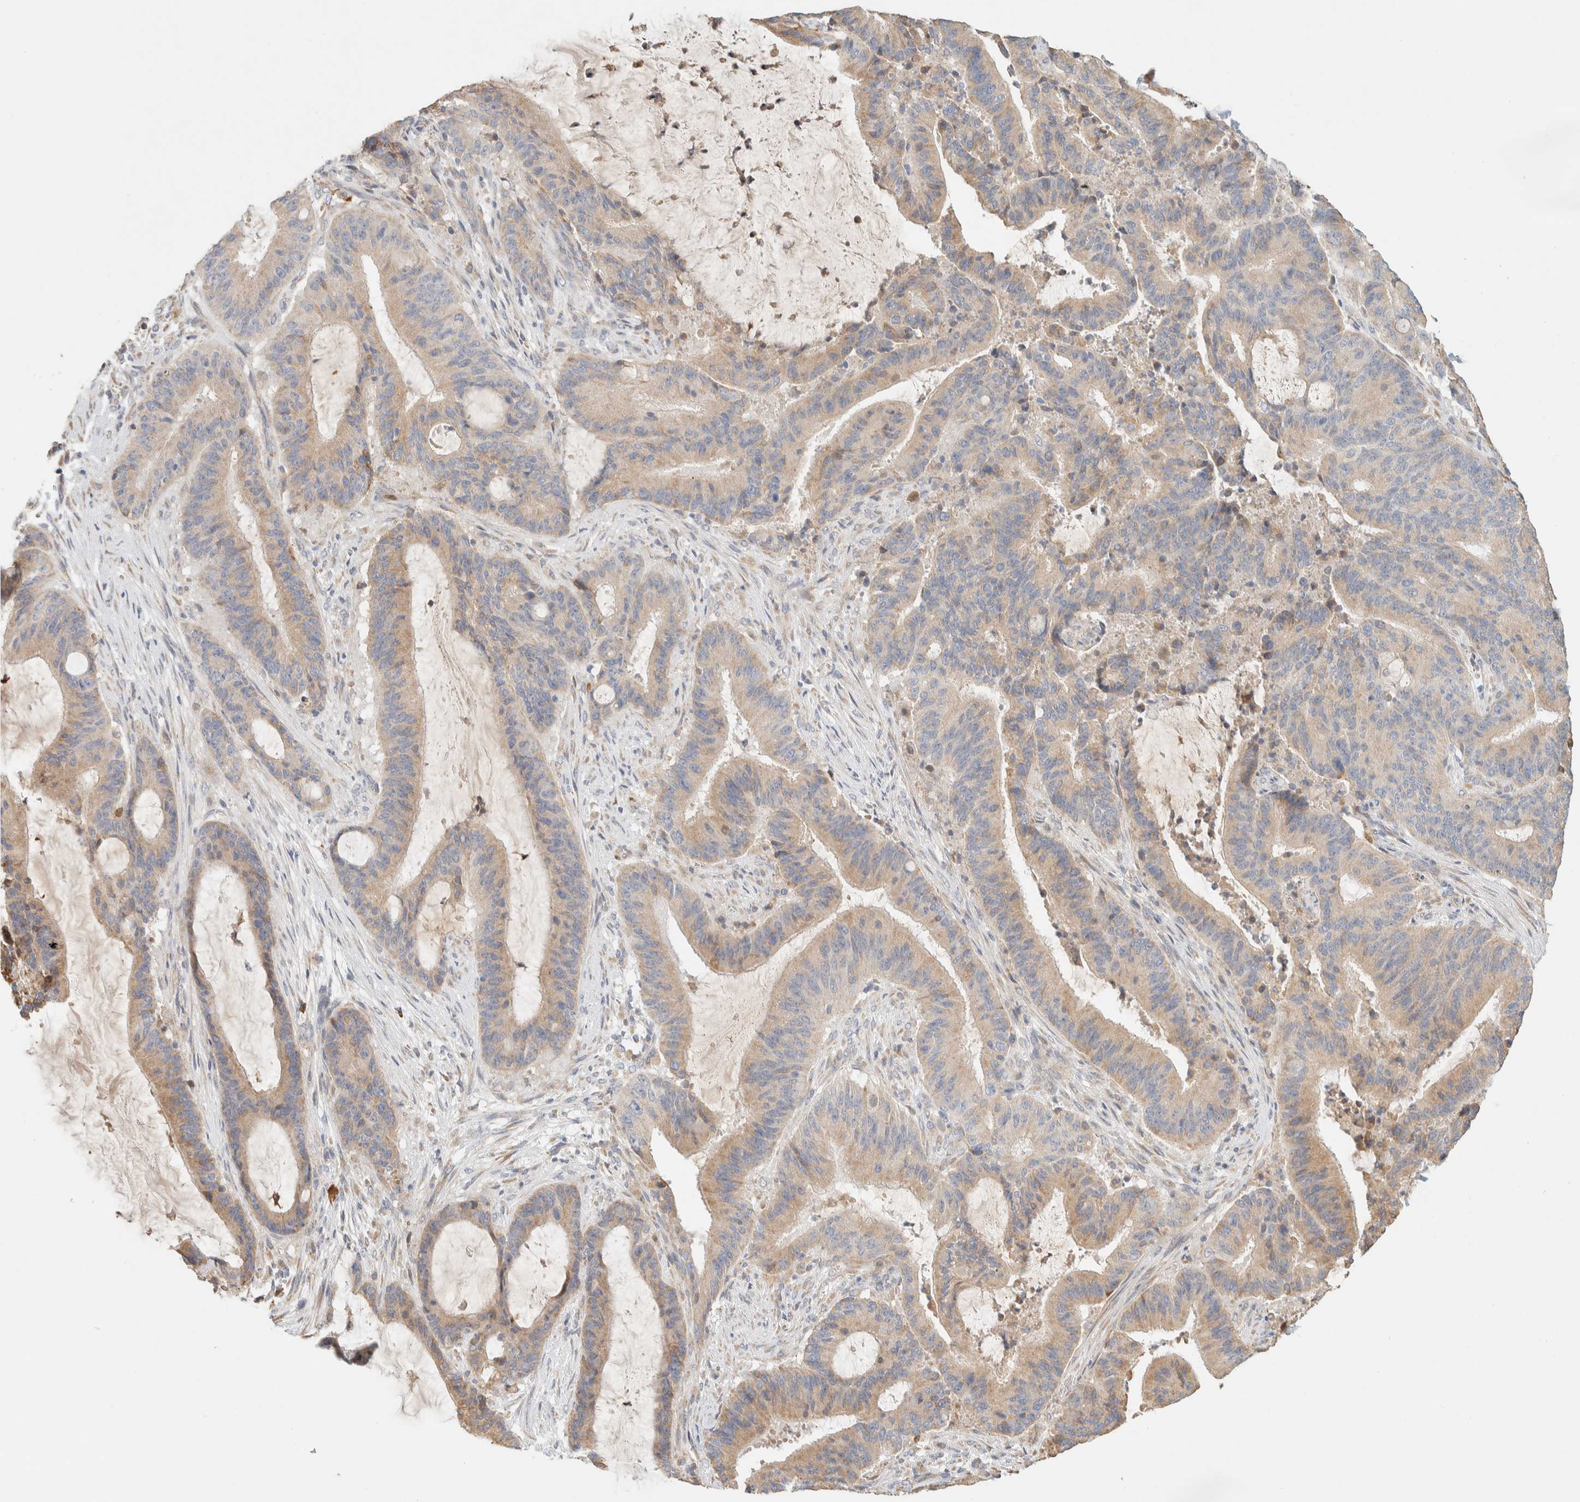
{"staining": {"intensity": "weak", "quantity": ">75%", "location": "cytoplasmic/membranous"}, "tissue": "liver cancer", "cell_type": "Tumor cells", "image_type": "cancer", "snomed": [{"axis": "morphology", "description": "Normal tissue, NOS"}, {"axis": "morphology", "description": "Cholangiocarcinoma"}, {"axis": "topography", "description": "Liver"}, {"axis": "topography", "description": "Peripheral nerve tissue"}], "caption": "This is an image of immunohistochemistry (IHC) staining of liver cancer (cholangiocarcinoma), which shows weak expression in the cytoplasmic/membranous of tumor cells.", "gene": "TTC3", "patient": {"sex": "female", "age": 73}}